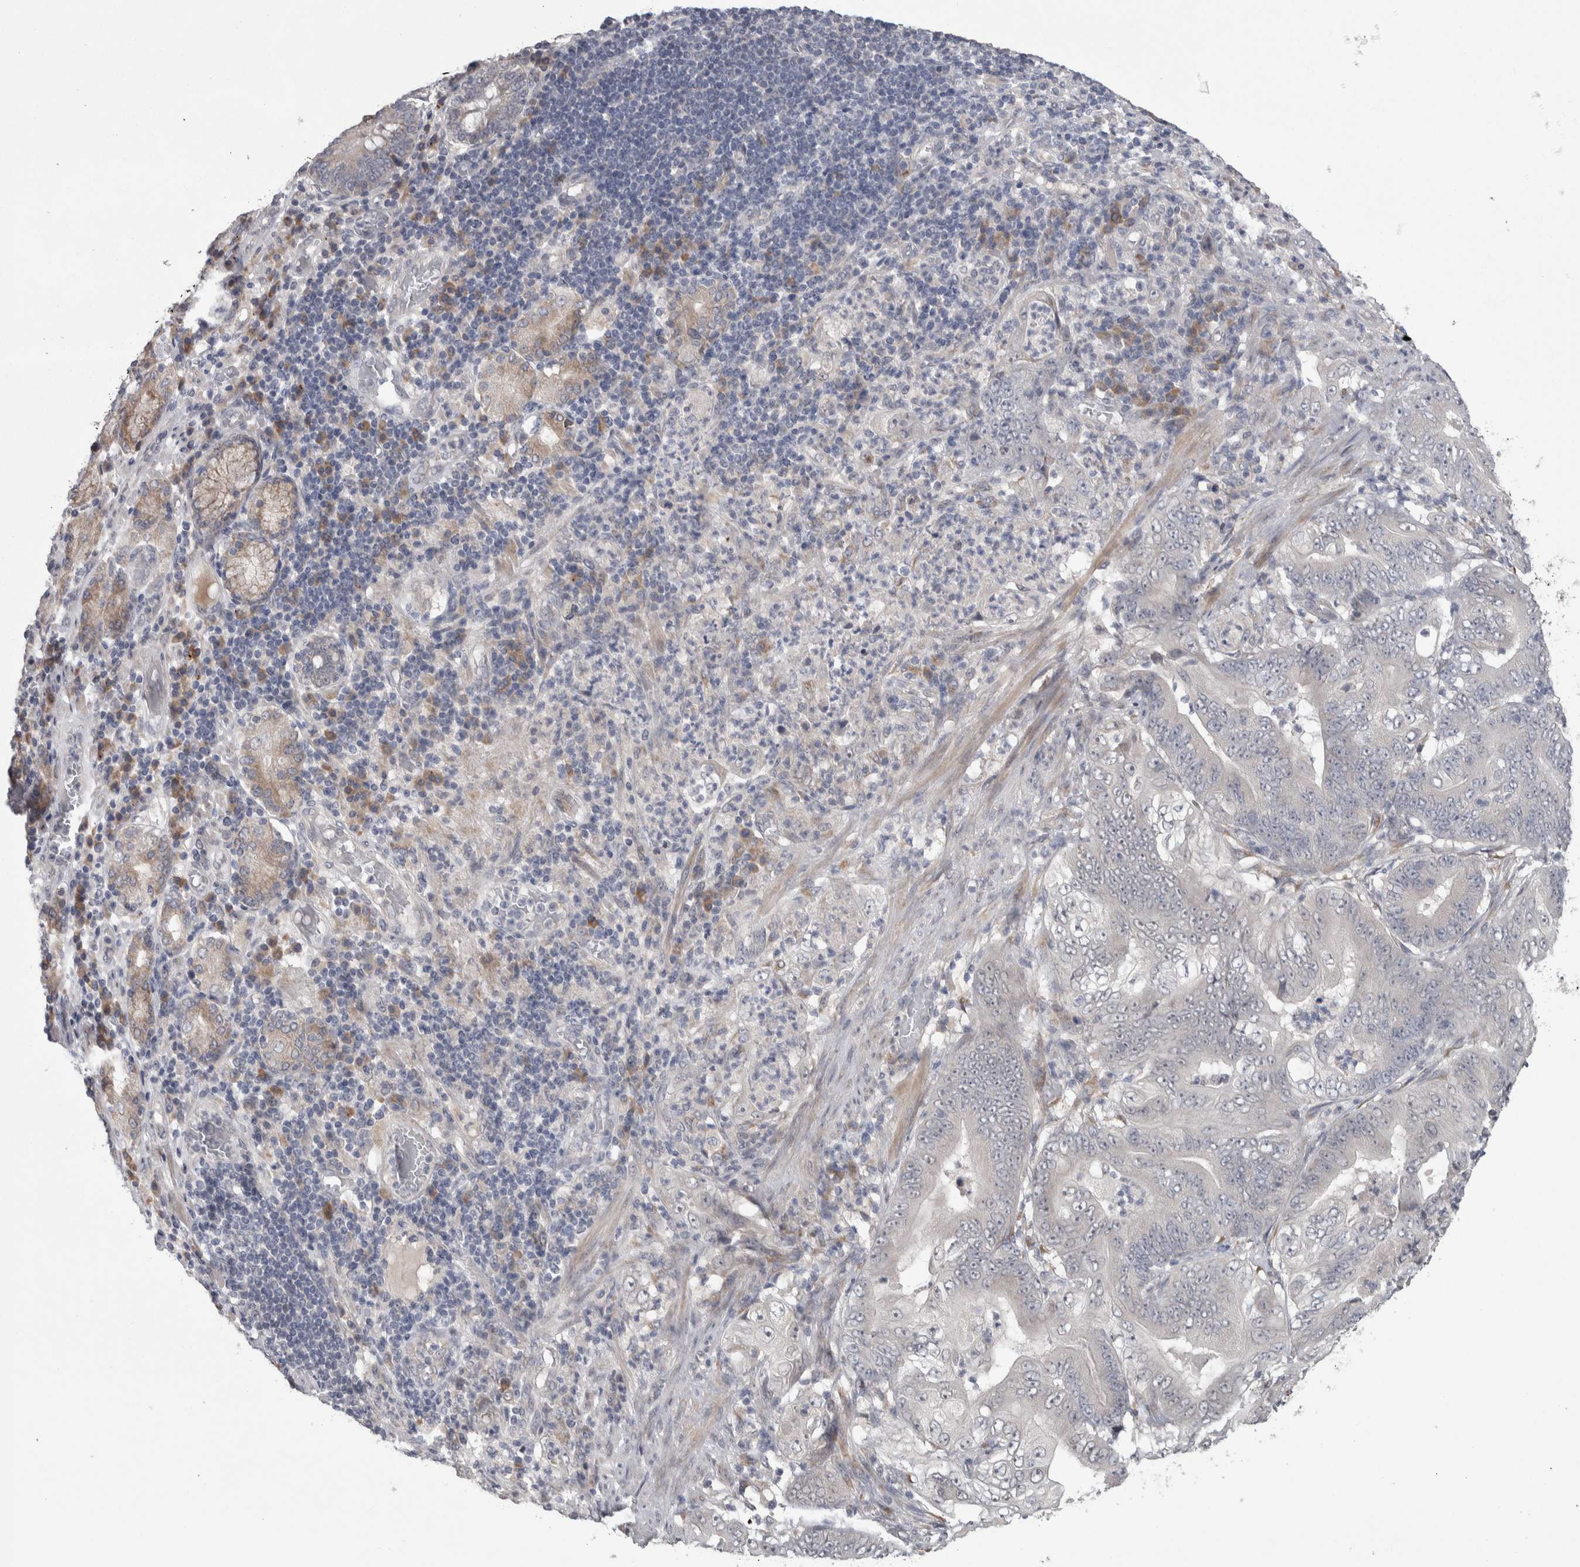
{"staining": {"intensity": "negative", "quantity": "none", "location": "none"}, "tissue": "stomach cancer", "cell_type": "Tumor cells", "image_type": "cancer", "snomed": [{"axis": "morphology", "description": "Adenocarcinoma, NOS"}, {"axis": "topography", "description": "Stomach"}], "caption": "The photomicrograph displays no staining of tumor cells in stomach cancer (adenocarcinoma).", "gene": "CUL2", "patient": {"sex": "female", "age": 73}}